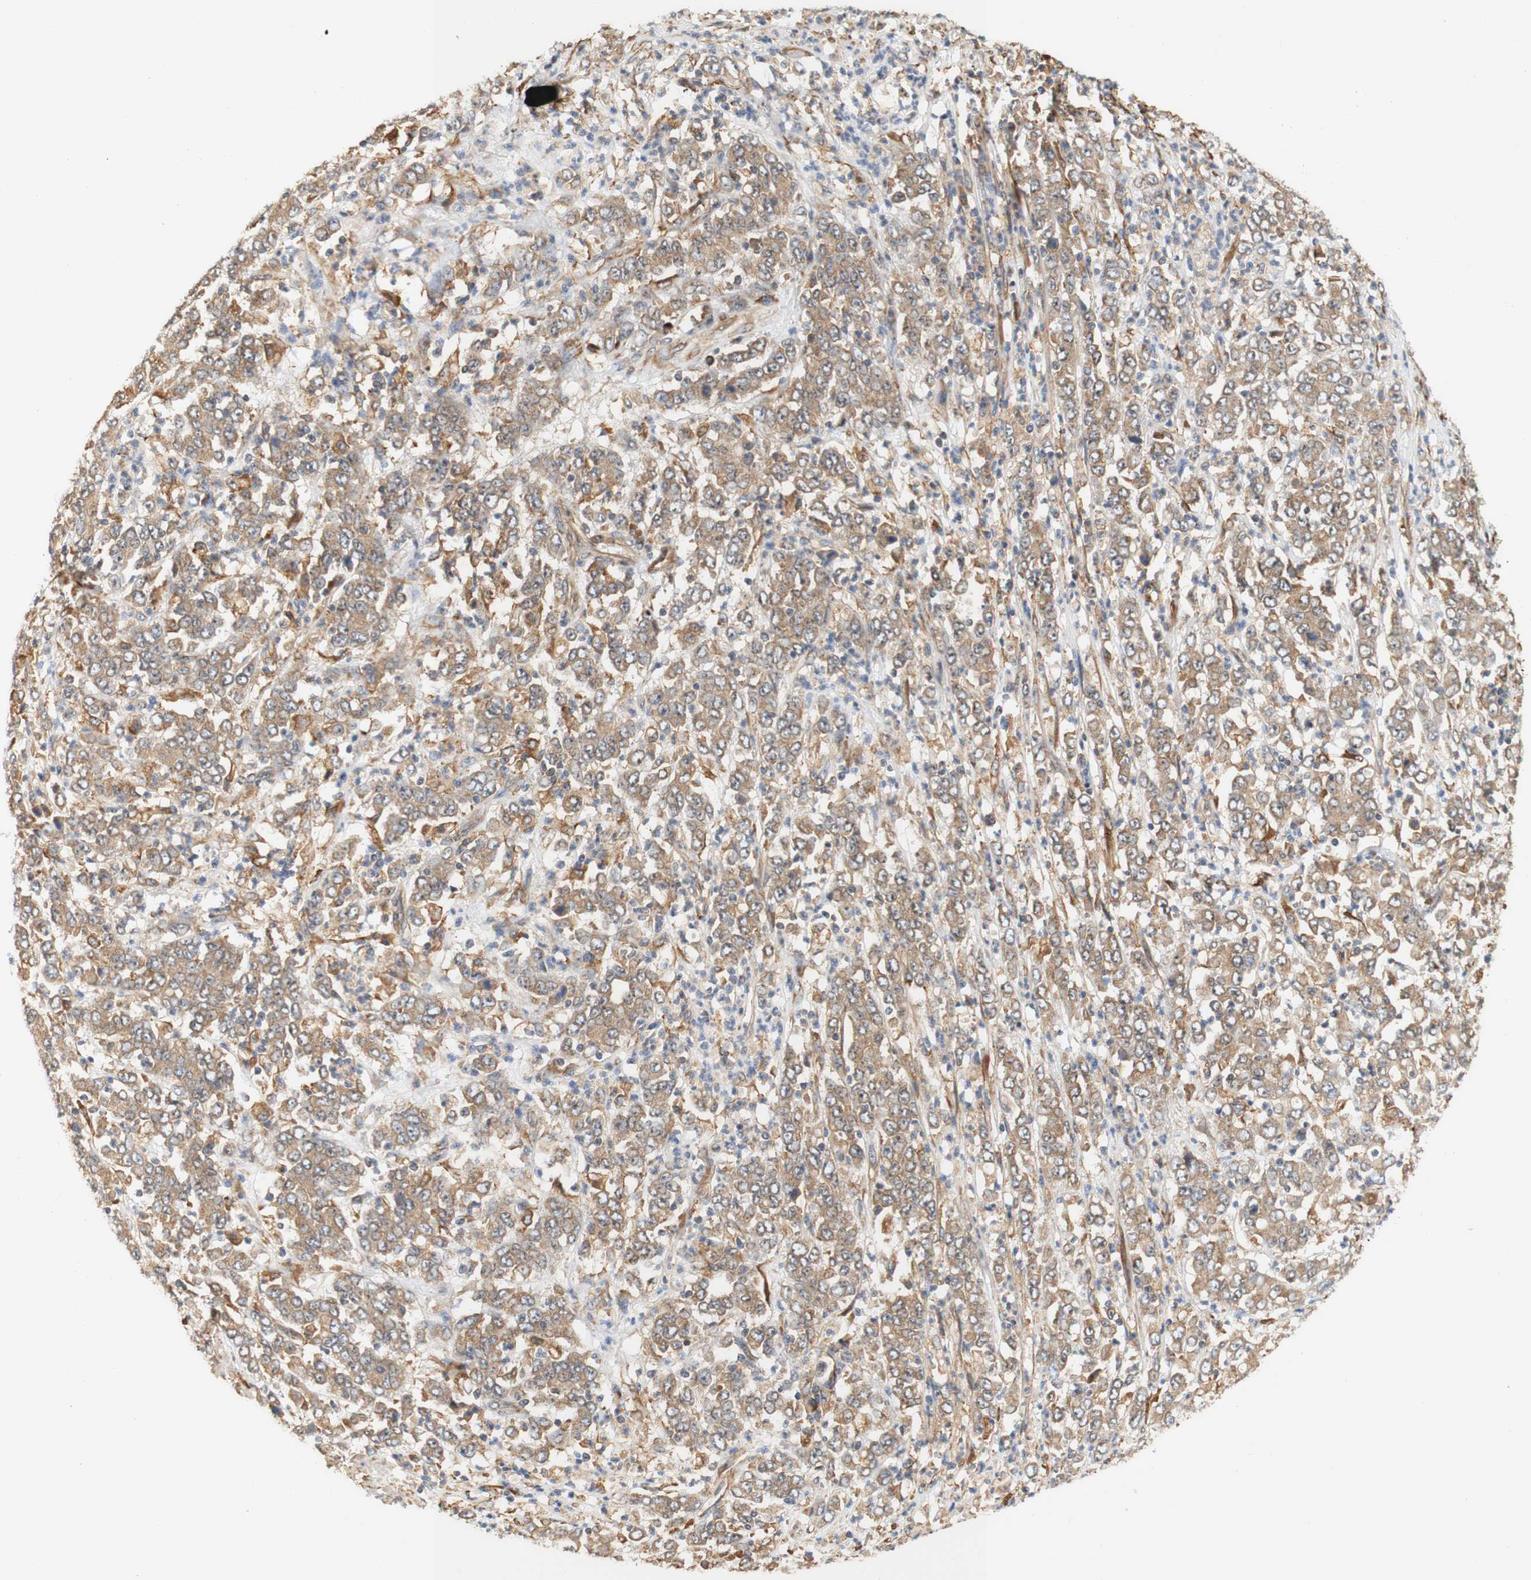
{"staining": {"intensity": "moderate", "quantity": ">75%", "location": "cytoplasmic/membranous"}, "tissue": "stomach cancer", "cell_type": "Tumor cells", "image_type": "cancer", "snomed": [{"axis": "morphology", "description": "Adenocarcinoma, NOS"}, {"axis": "topography", "description": "Stomach, lower"}], "caption": "Stomach cancer was stained to show a protein in brown. There is medium levels of moderate cytoplasmic/membranous staining in approximately >75% of tumor cells. Immunohistochemistry (ihc) stains the protein of interest in brown and the nuclei are stained blue.", "gene": "EIF2AK4", "patient": {"sex": "female", "age": 71}}